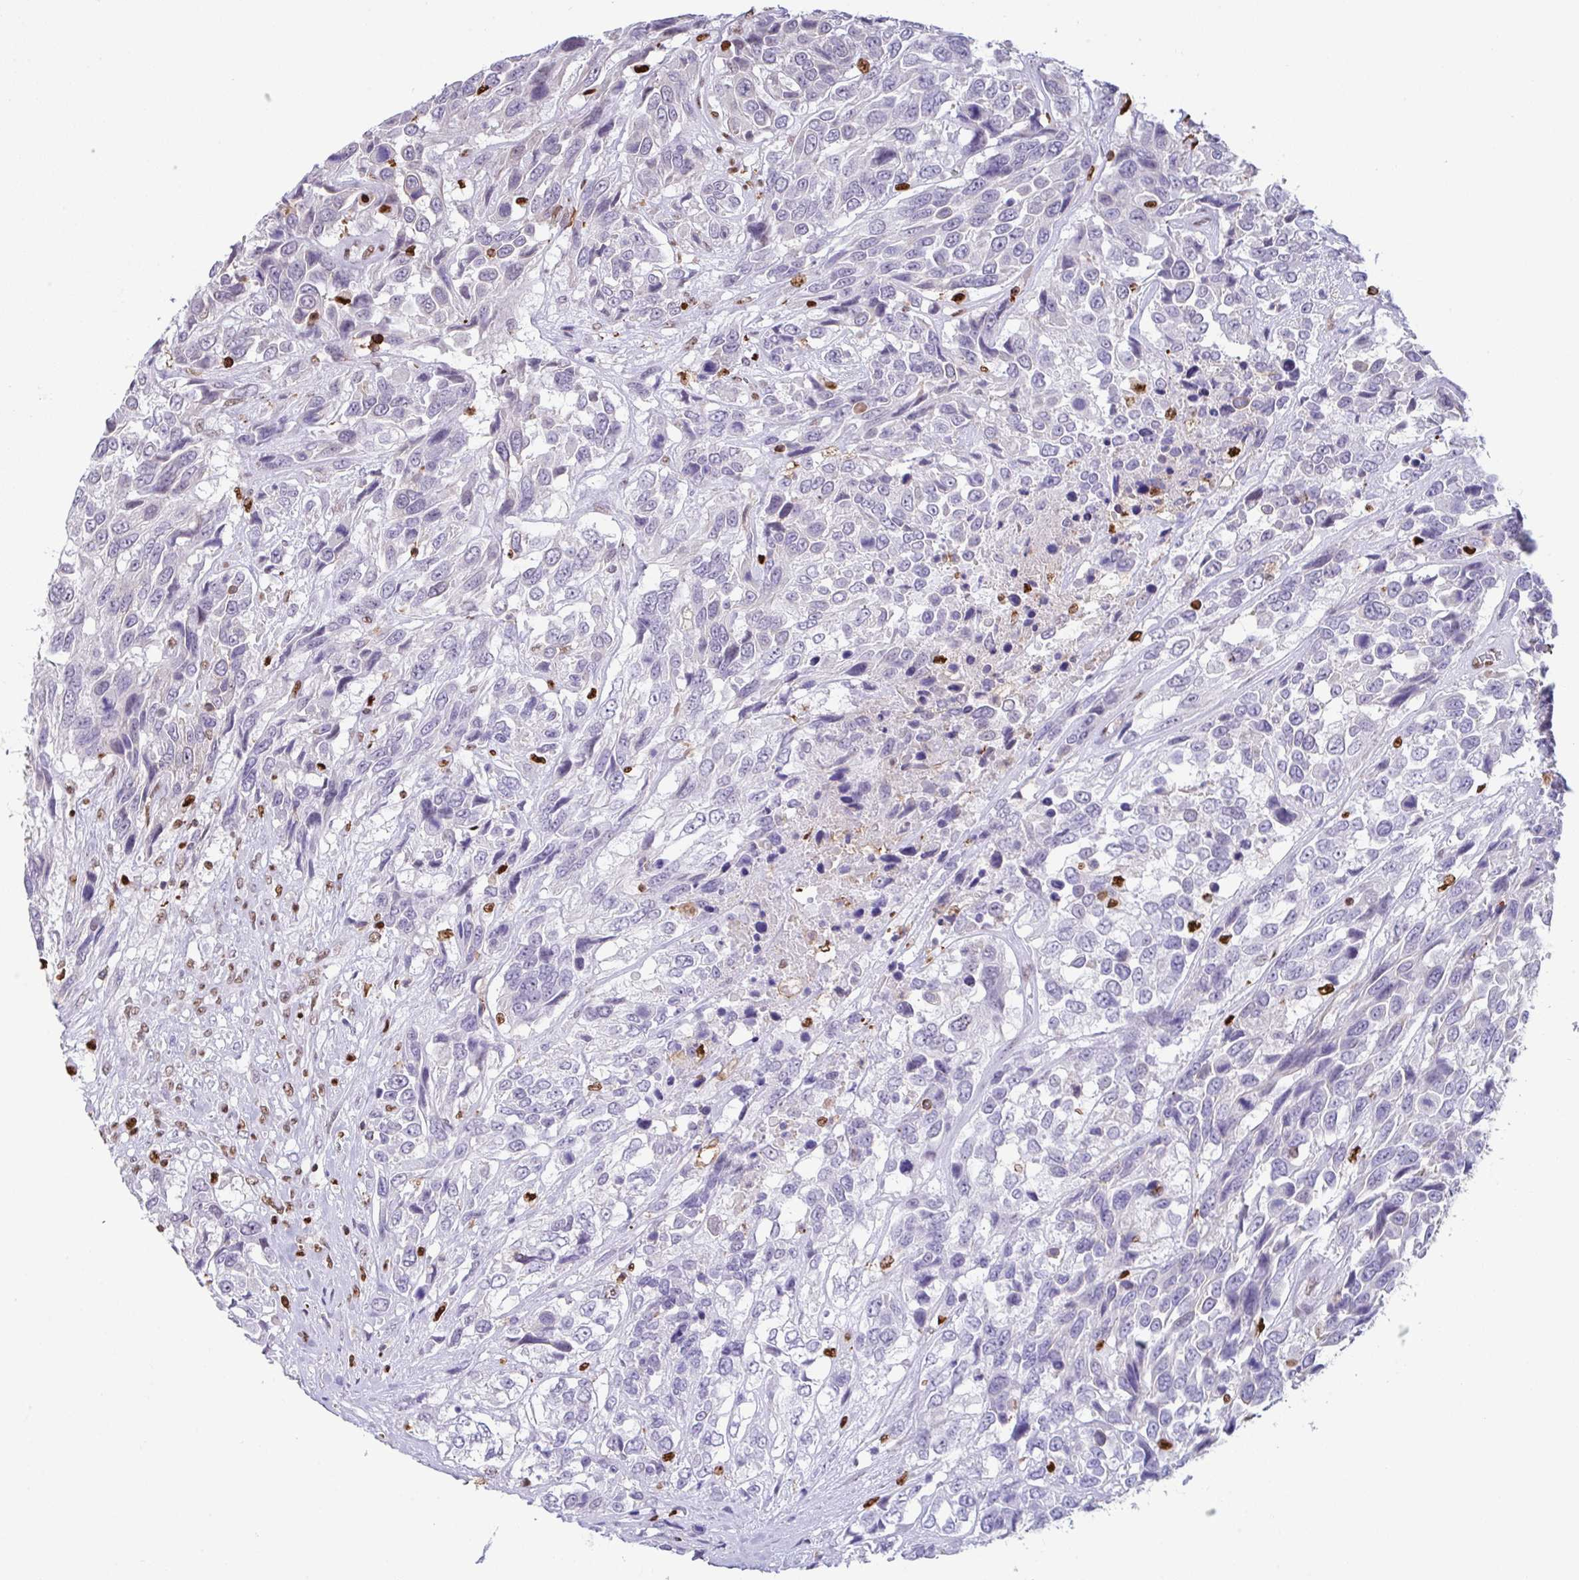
{"staining": {"intensity": "negative", "quantity": "none", "location": "none"}, "tissue": "urothelial cancer", "cell_type": "Tumor cells", "image_type": "cancer", "snomed": [{"axis": "morphology", "description": "Urothelial carcinoma, High grade"}, {"axis": "topography", "description": "Urinary bladder"}], "caption": "Urothelial carcinoma (high-grade) was stained to show a protein in brown. There is no significant staining in tumor cells.", "gene": "BTBD10", "patient": {"sex": "female", "age": 70}}